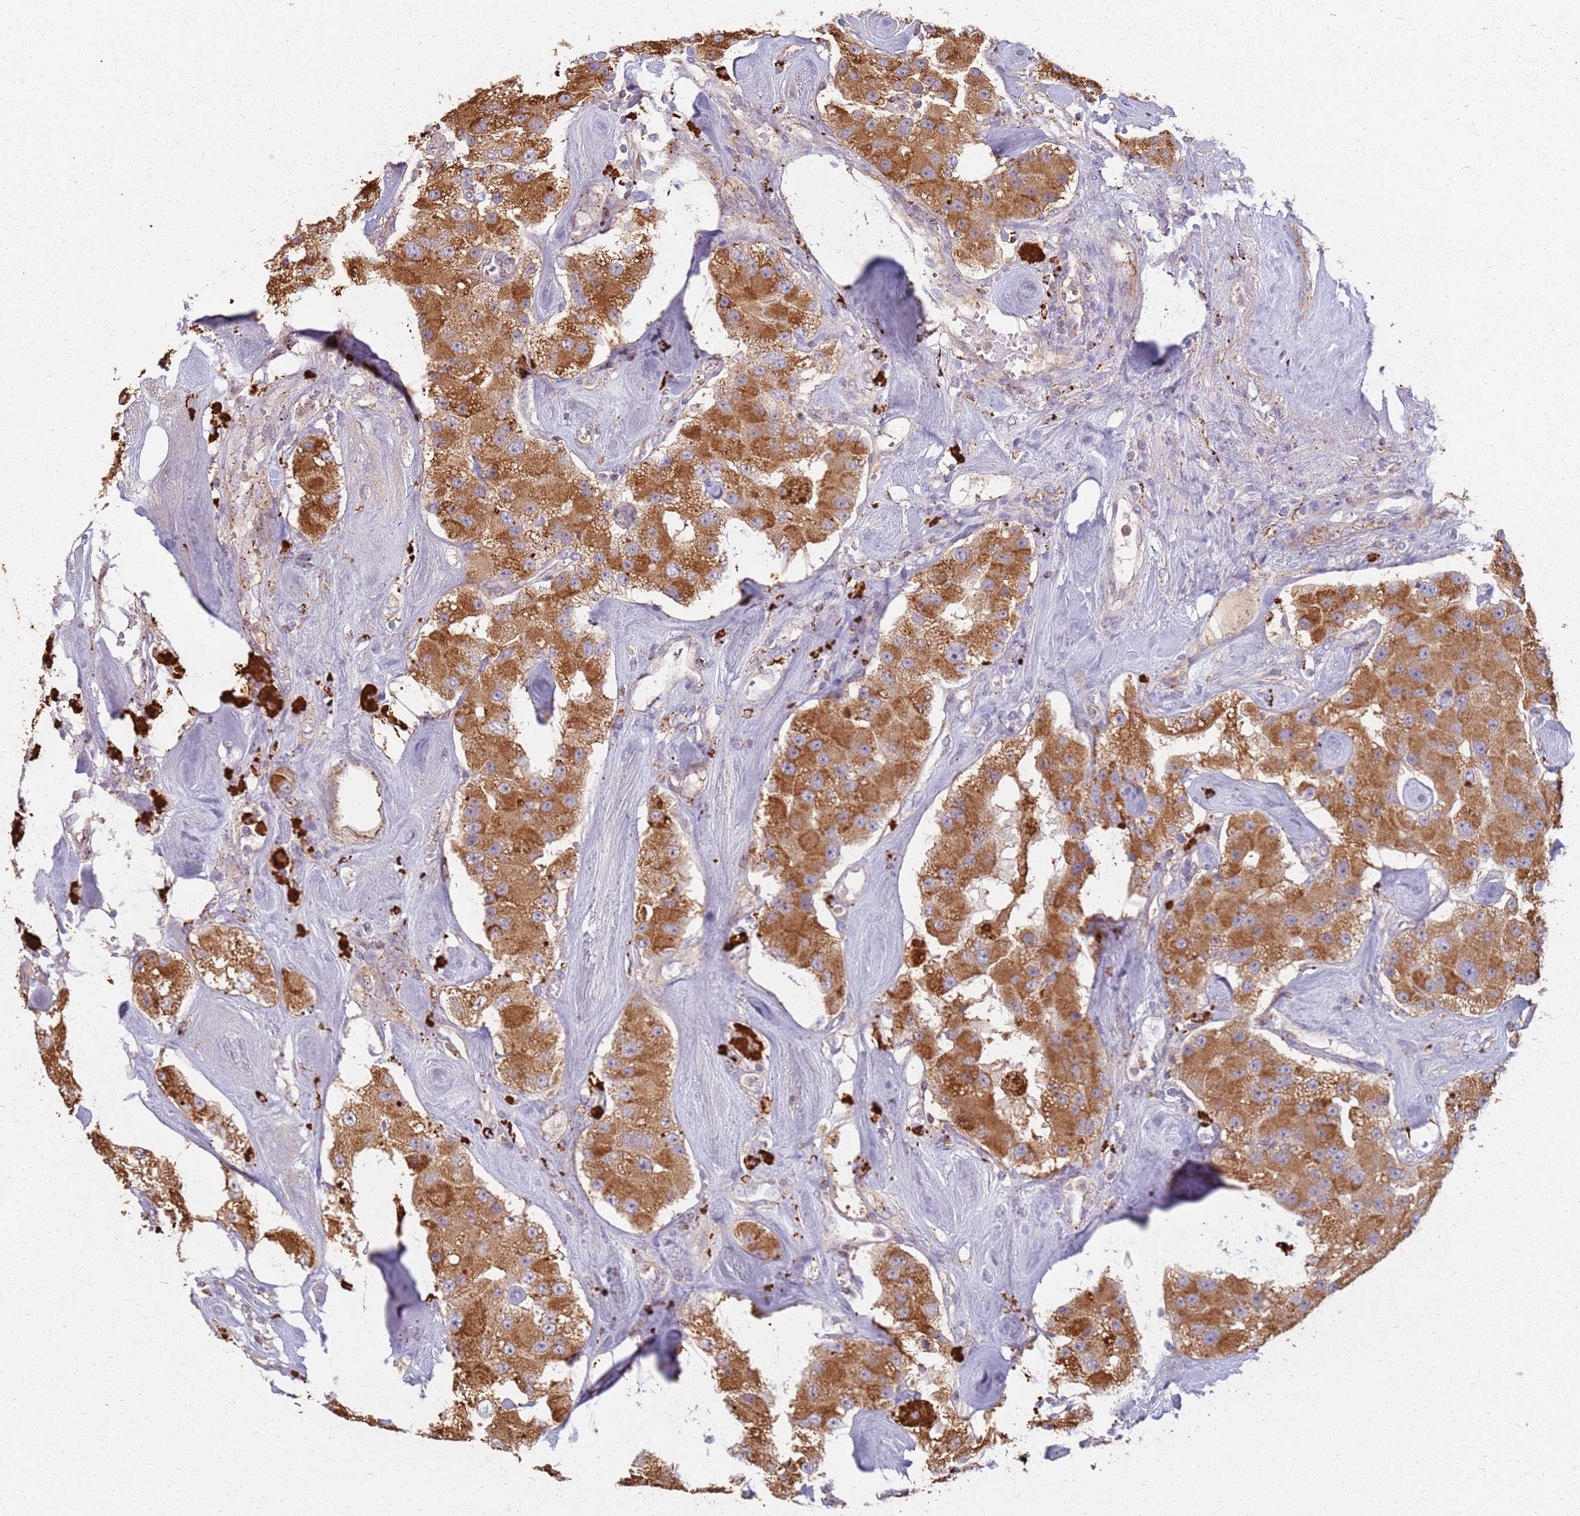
{"staining": {"intensity": "moderate", "quantity": ">75%", "location": "cytoplasmic/membranous"}, "tissue": "carcinoid", "cell_type": "Tumor cells", "image_type": "cancer", "snomed": [{"axis": "morphology", "description": "Carcinoid, malignant, NOS"}, {"axis": "topography", "description": "Pancreas"}], "caption": "Immunohistochemical staining of human carcinoid (malignant) demonstrates medium levels of moderate cytoplasmic/membranous staining in approximately >75% of tumor cells.", "gene": "TMEM229B", "patient": {"sex": "male", "age": 41}}